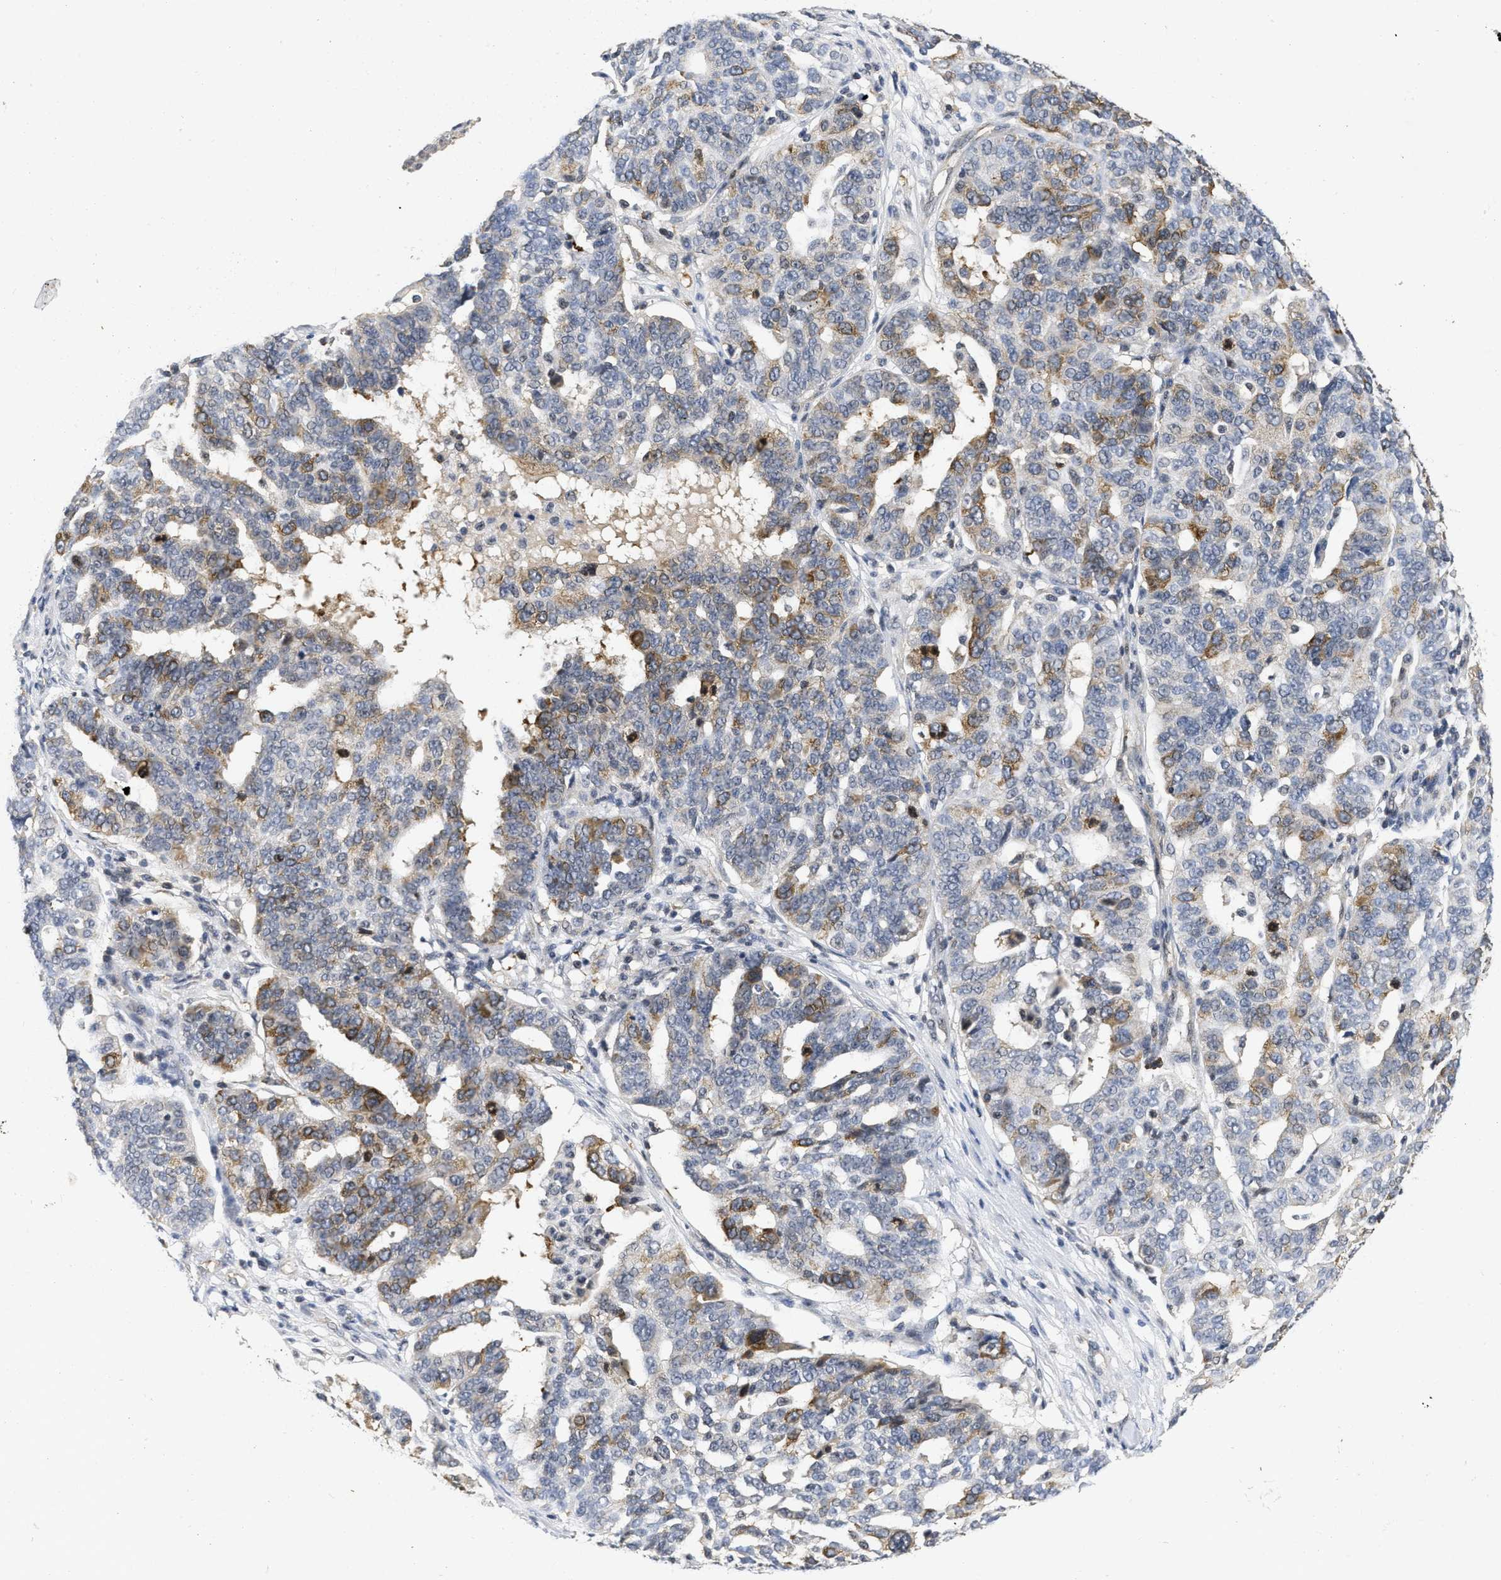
{"staining": {"intensity": "moderate", "quantity": "25%-75%", "location": "cytoplasmic/membranous"}, "tissue": "ovarian cancer", "cell_type": "Tumor cells", "image_type": "cancer", "snomed": [{"axis": "morphology", "description": "Cystadenocarcinoma, serous, NOS"}, {"axis": "topography", "description": "Ovary"}], "caption": "DAB immunohistochemical staining of ovarian serous cystadenocarcinoma demonstrates moderate cytoplasmic/membranous protein staining in approximately 25%-75% of tumor cells.", "gene": "HIF1A", "patient": {"sex": "female", "age": 59}}